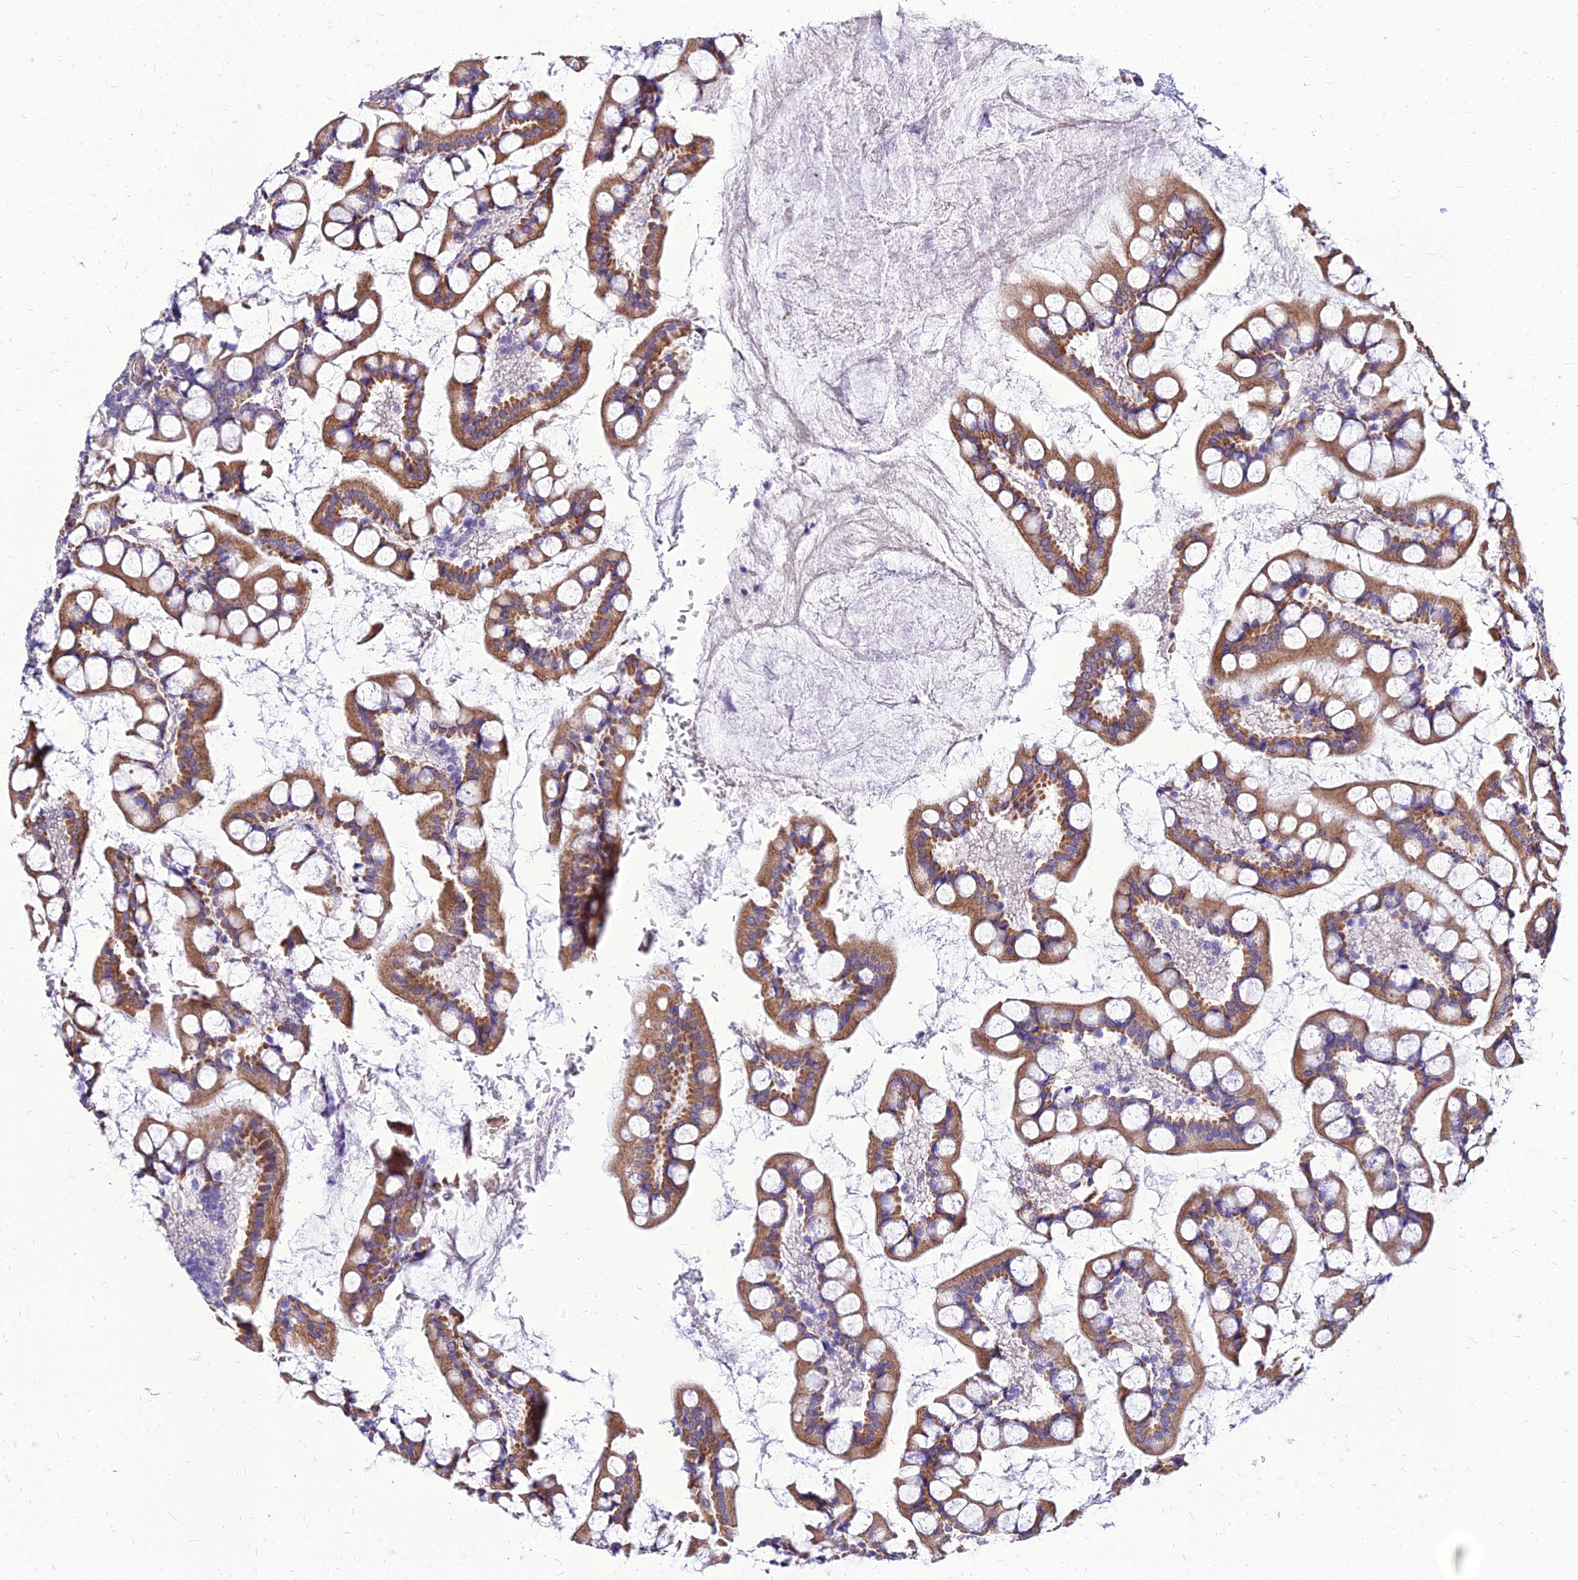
{"staining": {"intensity": "moderate", "quantity": "25%-75%", "location": "cytoplasmic/membranous"}, "tissue": "small intestine", "cell_type": "Glandular cells", "image_type": "normal", "snomed": [{"axis": "morphology", "description": "Normal tissue, NOS"}, {"axis": "topography", "description": "Small intestine"}], "caption": "Immunohistochemical staining of normal human small intestine displays 25%-75% levels of moderate cytoplasmic/membranous protein staining in approximately 25%-75% of glandular cells. The protein is shown in brown color, while the nuclei are stained blue.", "gene": "YEATS2", "patient": {"sex": "male", "age": 52}}